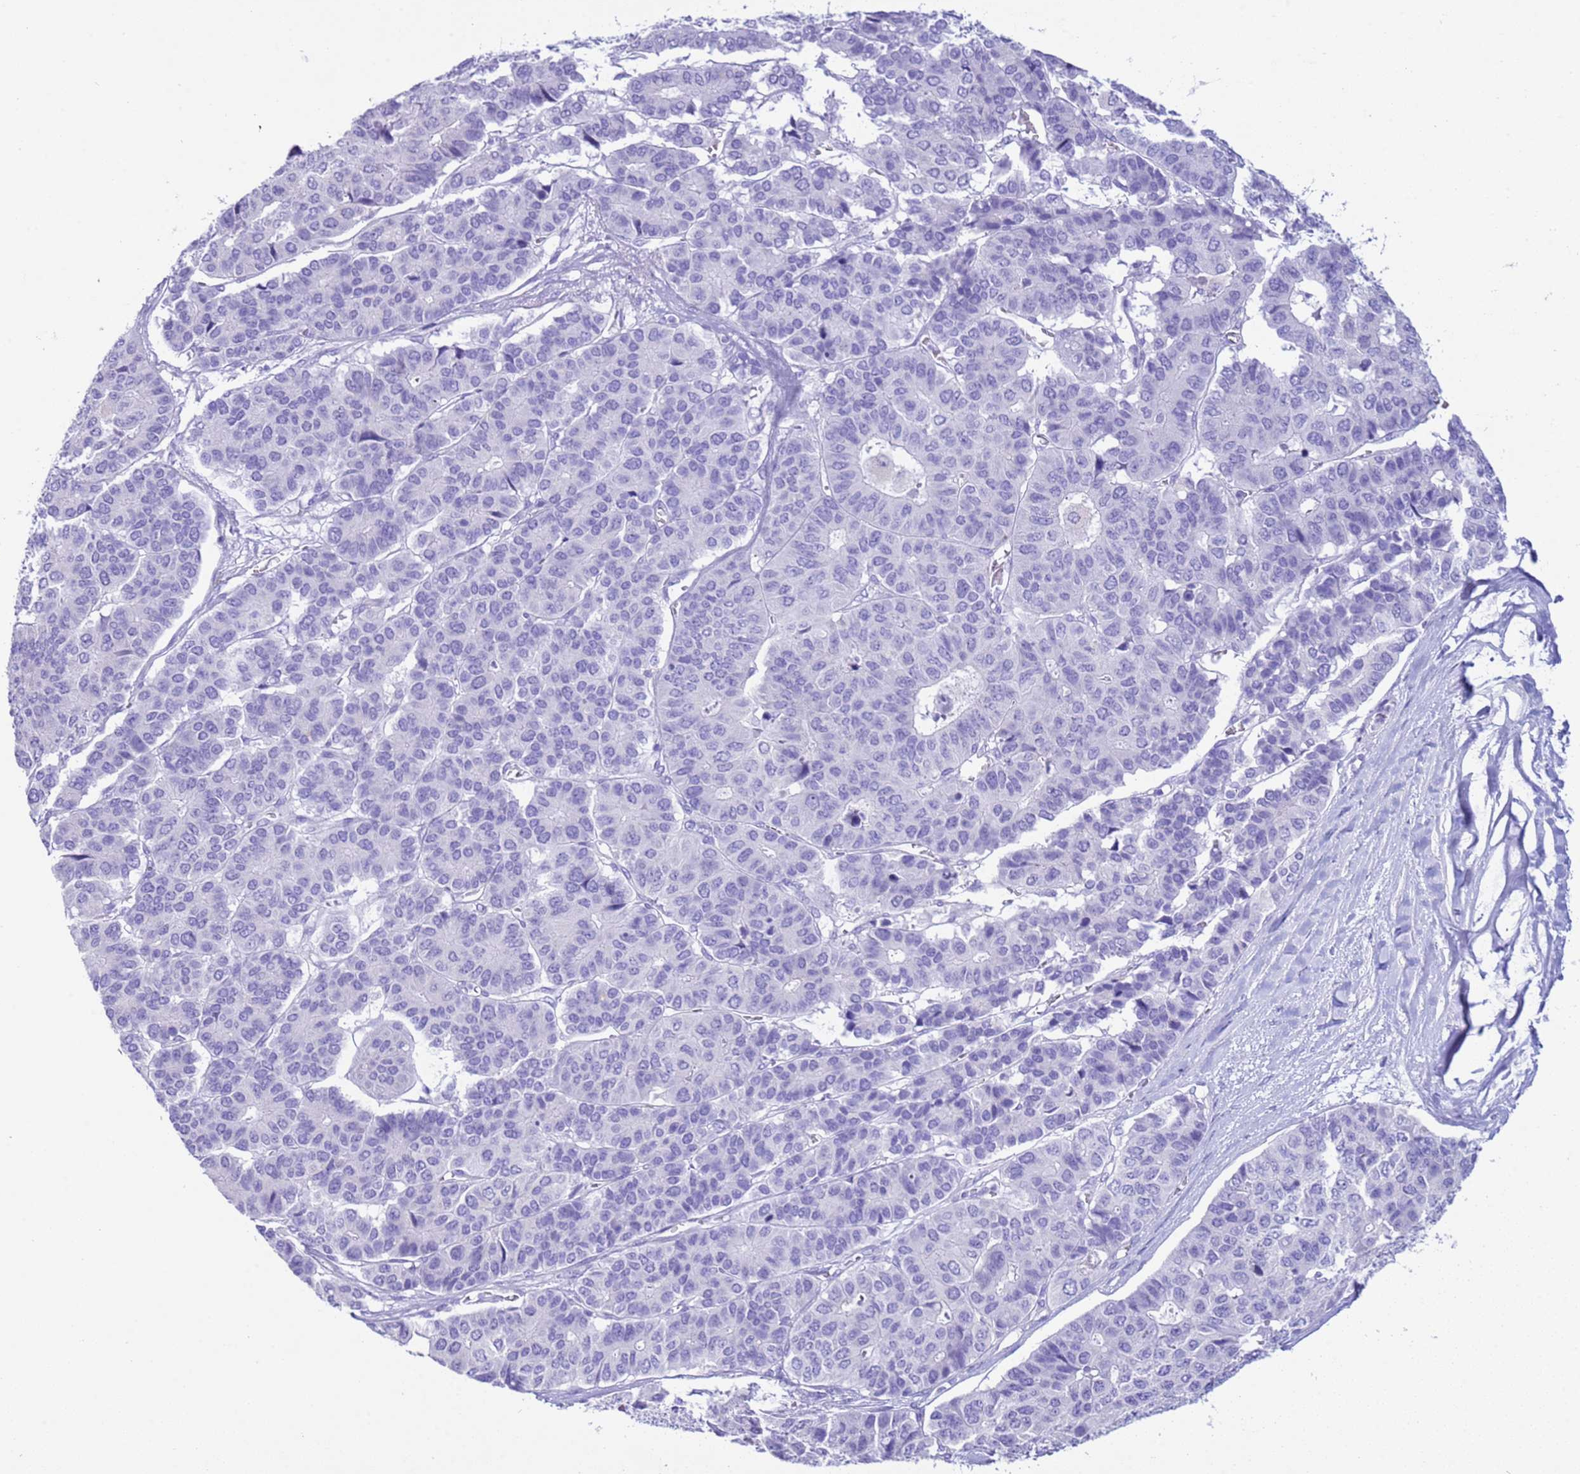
{"staining": {"intensity": "negative", "quantity": "none", "location": "none"}, "tissue": "pancreatic cancer", "cell_type": "Tumor cells", "image_type": "cancer", "snomed": [{"axis": "morphology", "description": "Adenocarcinoma, NOS"}, {"axis": "topography", "description": "Pancreas"}], "caption": "Protein analysis of pancreatic cancer shows no significant positivity in tumor cells.", "gene": "CPB1", "patient": {"sex": "male", "age": 50}}